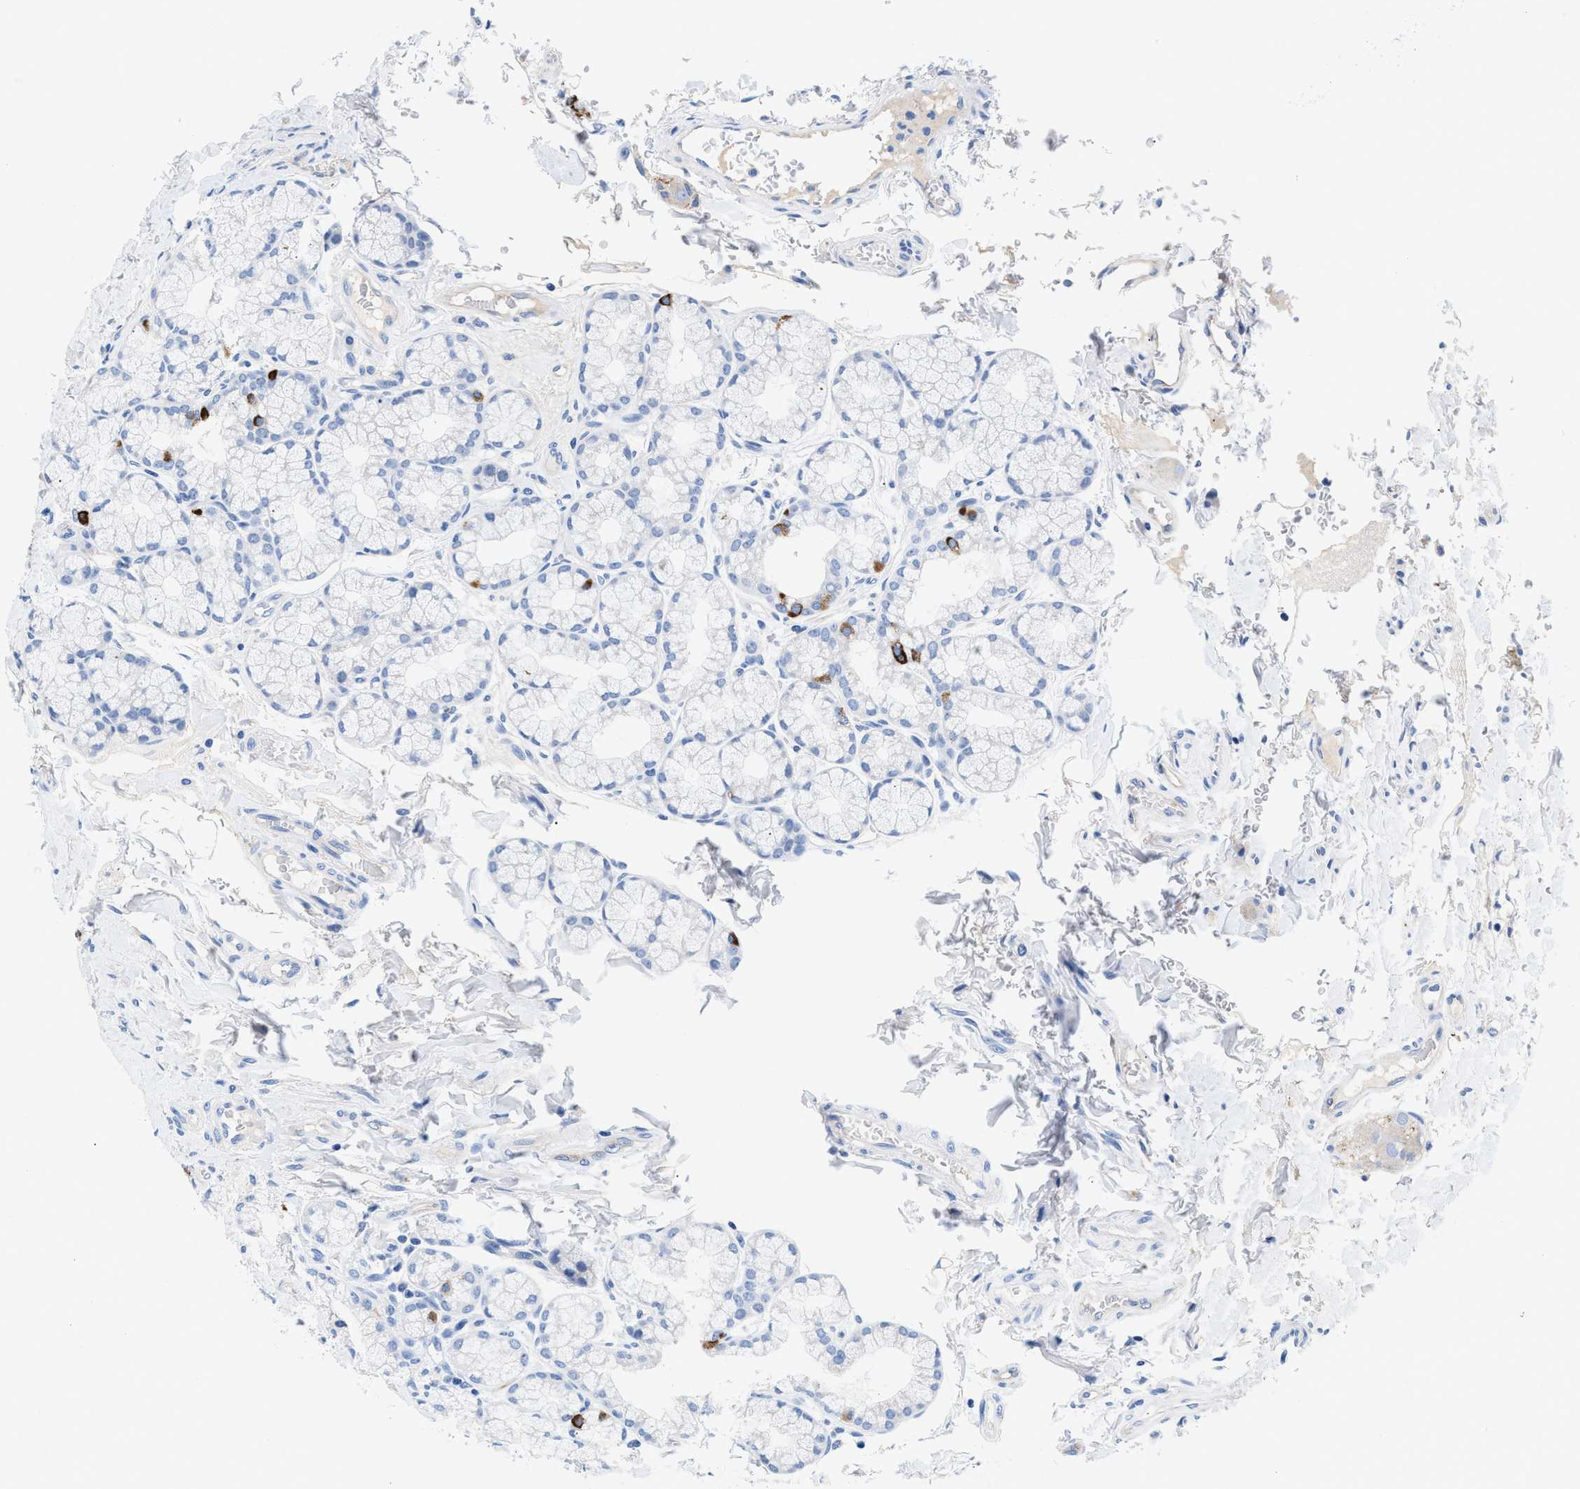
{"staining": {"intensity": "negative", "quantity": "none", "location": "none"}, "tissue": "duodenum", "cell_type": "Glandular cells", "image_type": "normal", "snomed": [{"axis": "morphology", "description": "Normal tissue, NOS"}, {"axis": "topography", "description": "Duodenum"}], "caption": "The histopathology image displays no significant expression in glandular cells of duodenum.", "gene": "SLFN13", "patient": {"sex": "male", "age": 50}}